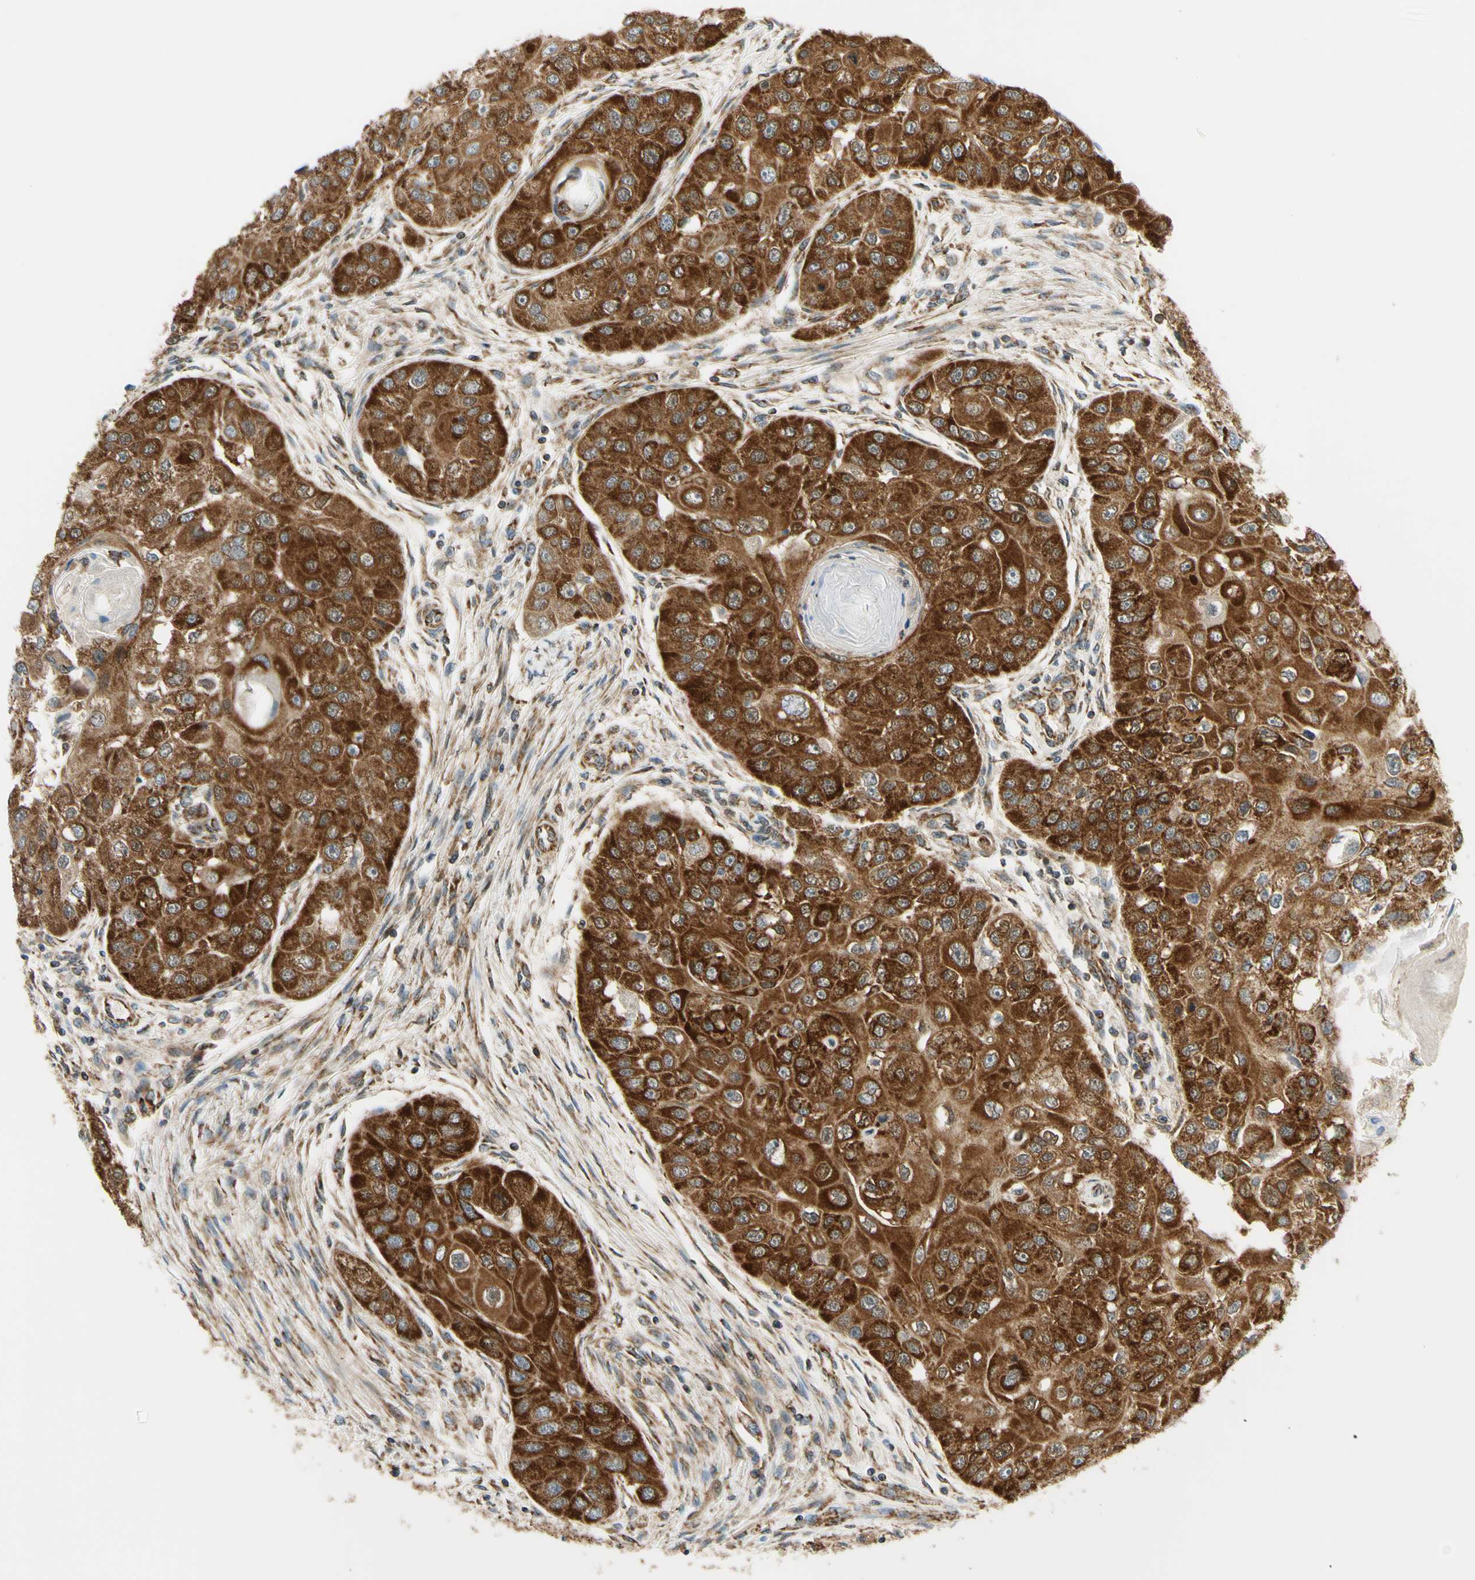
{"staining": {"intensity": "strong", "quantity": ">75%", "location": "cytoplasmic/membranous"}, "tissue": "head and neck cancer", "cell_type": "Tumor cells", "image_type": "cancer", "snomed": [{"axis": "morphology", "description": "Normal tissue, NOS"}, {"axis": "morphology", "description": "Squamous cell carcinoma, NOS"}, {"axis": "topography", "description": "Skeletal muscle"}, {"axis": "topography", "description": "Head-Neck"}], "caption": "The histopathology image displays staining of head and neck cancer, revealing strong cytoplasmic/membranous protein positivity (brown color) within tumor cells.", "gene": "MAVS", "patient": {"sex": "male", "age": 51}}